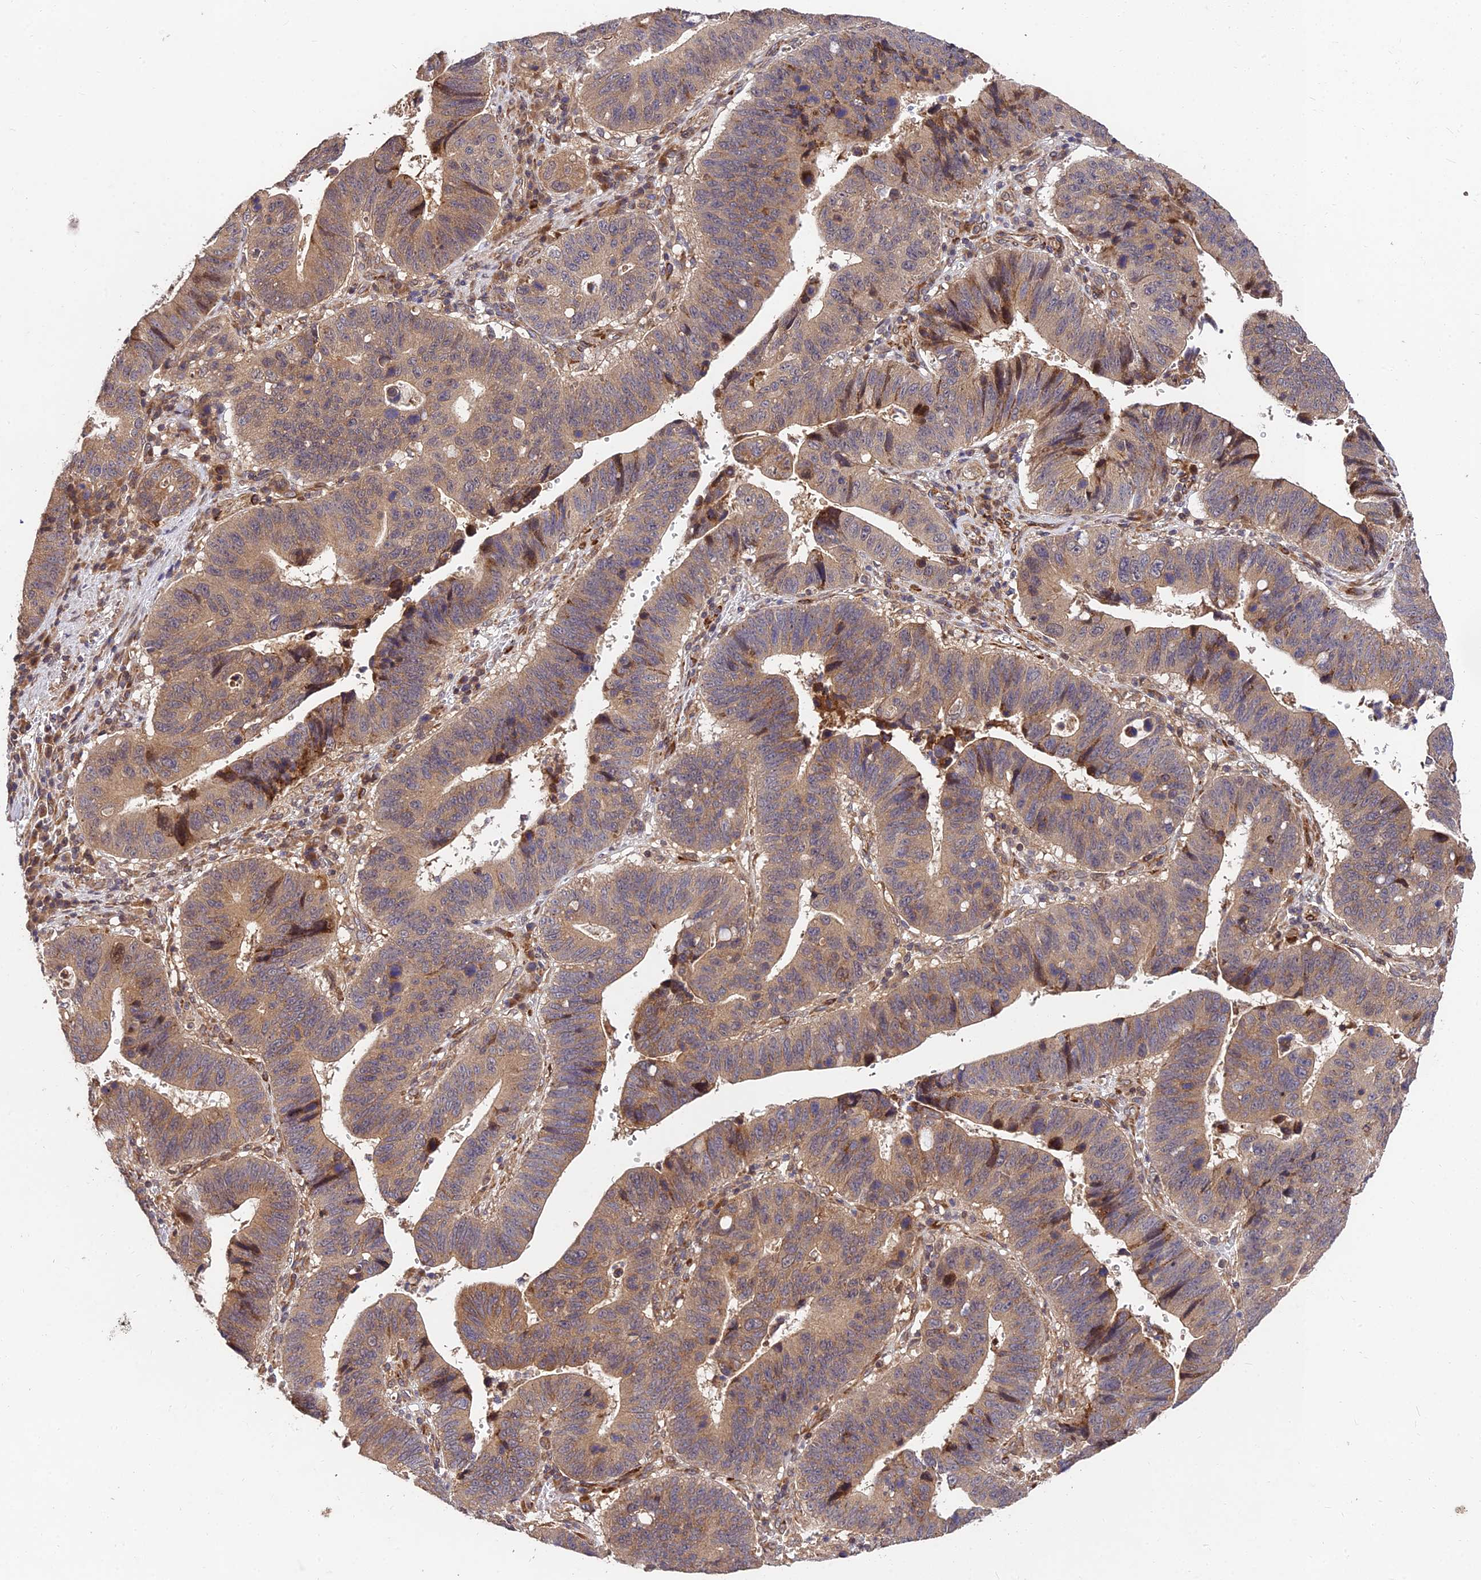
{"staining": {"intensity": "weak", "quantity": ">75%", "location": "cytoplasmic/membranous"}, "tissue": "stomach cancer", "cell_type": "Tumor cells", "image_type": "cancer", "snomed": [{"axis": "morphology", "description": "Adenocarcinoma, NOS"}, {"axis": "topography", "description": "Stomach"}], "caption": "Immunohistochemical staining of human stomach cancer shows weak cytoplasmic/membranous protein expression in approximately >75% of tumor cells.", "gene": "MKKS", "patient": {"sex": "male", "age": 59}}